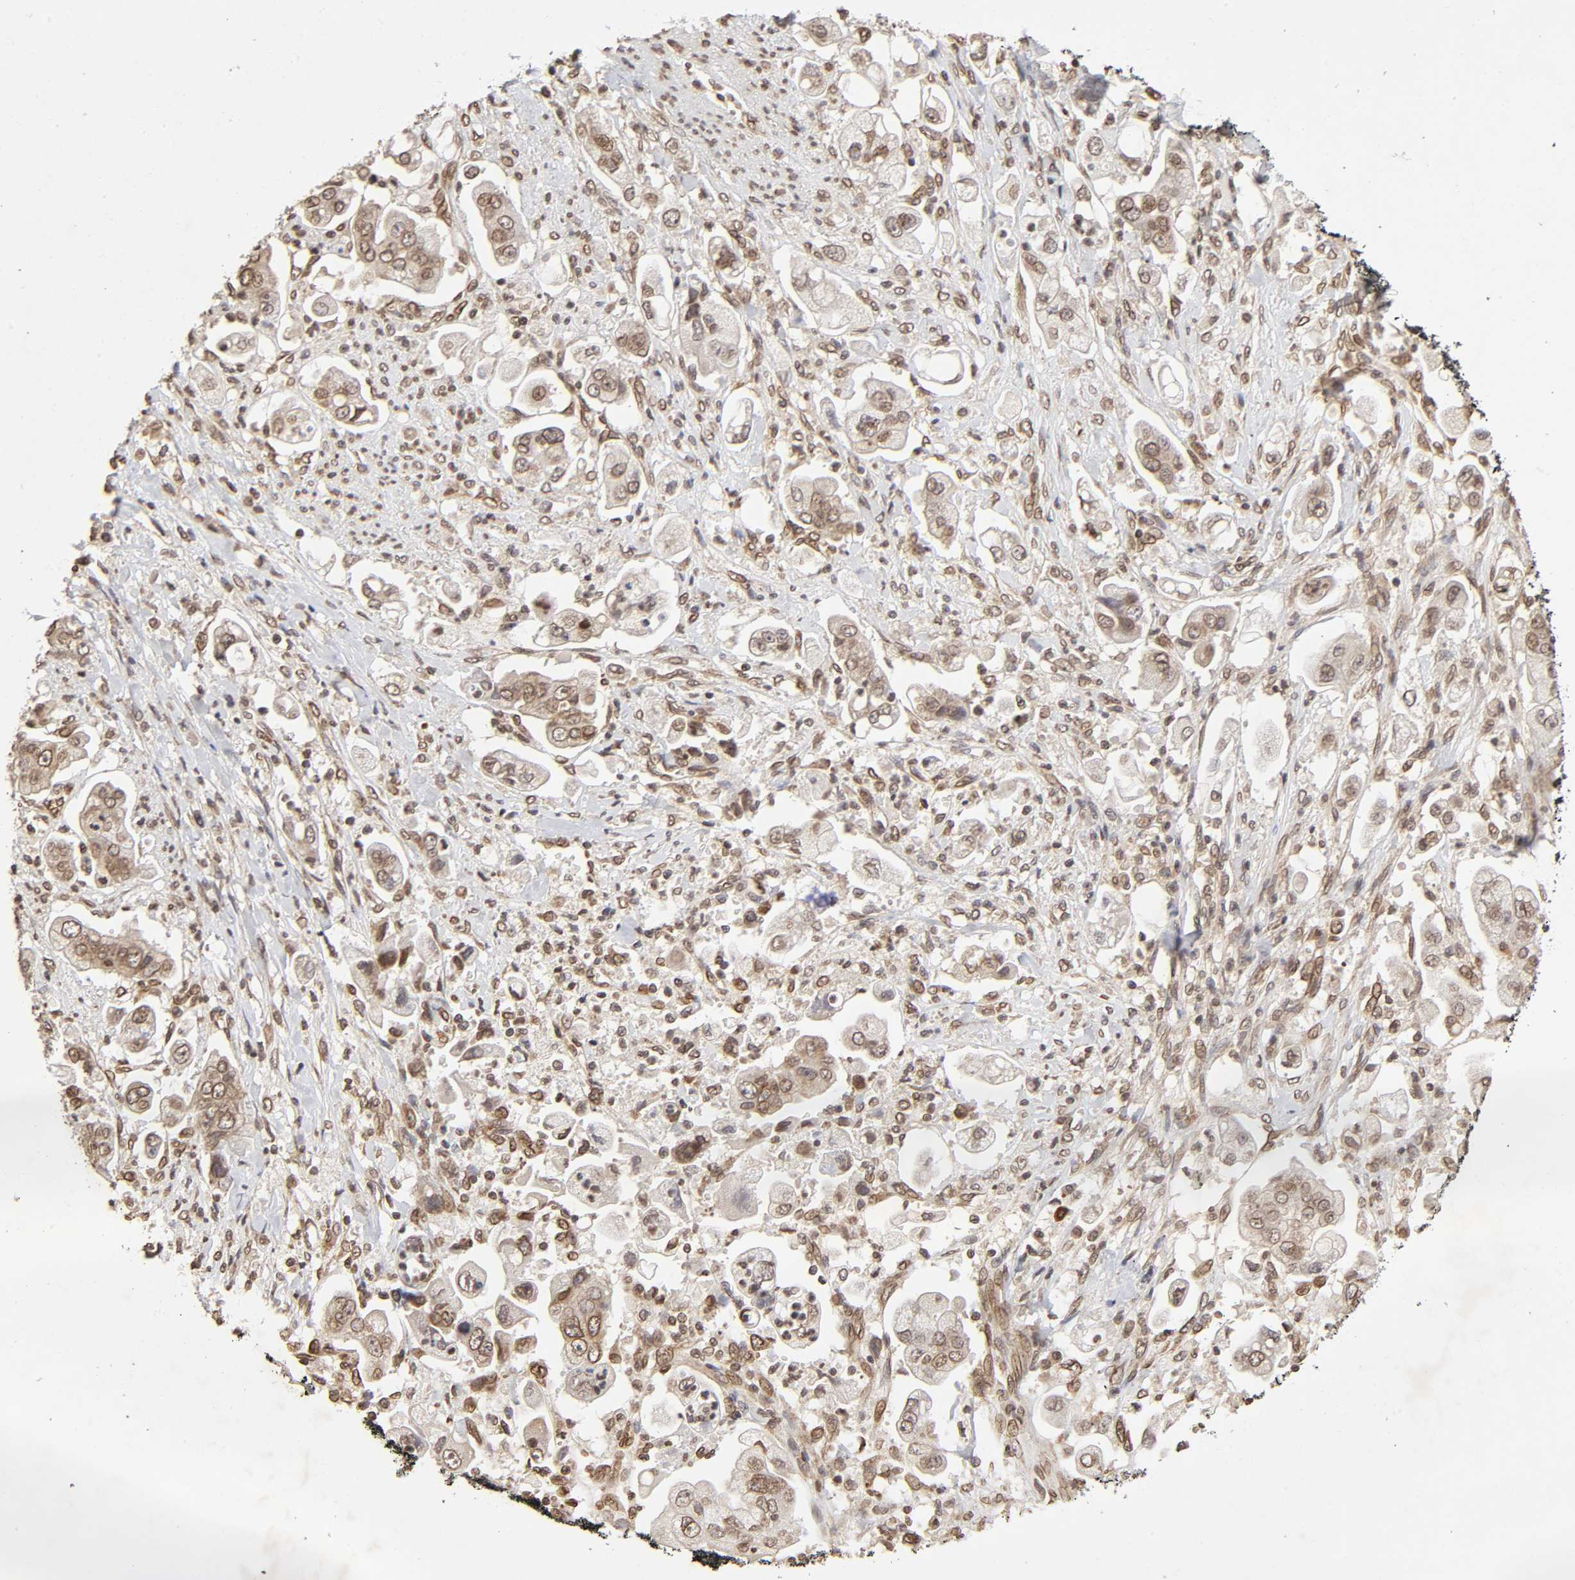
{"staining": {"intensity": "weak", "quantity": ">75%", "location": "cytoplasmic/membranous,nuclear"}, "tissue": "stomach cancer", "cell_type": "Tumor cells", "image_type": "cancer", "snomed": [{"axis": "morphology", "description": "Adenocarcinoma, NOS"}, {"axis": "topography", "description": "Stomach"}], "caption": "Stomach cancer stained with a protein marker demonstrates weak staining in tumor cells.", "gene": "MLLT6", "patient": {"sex": "male", "age": 62}}